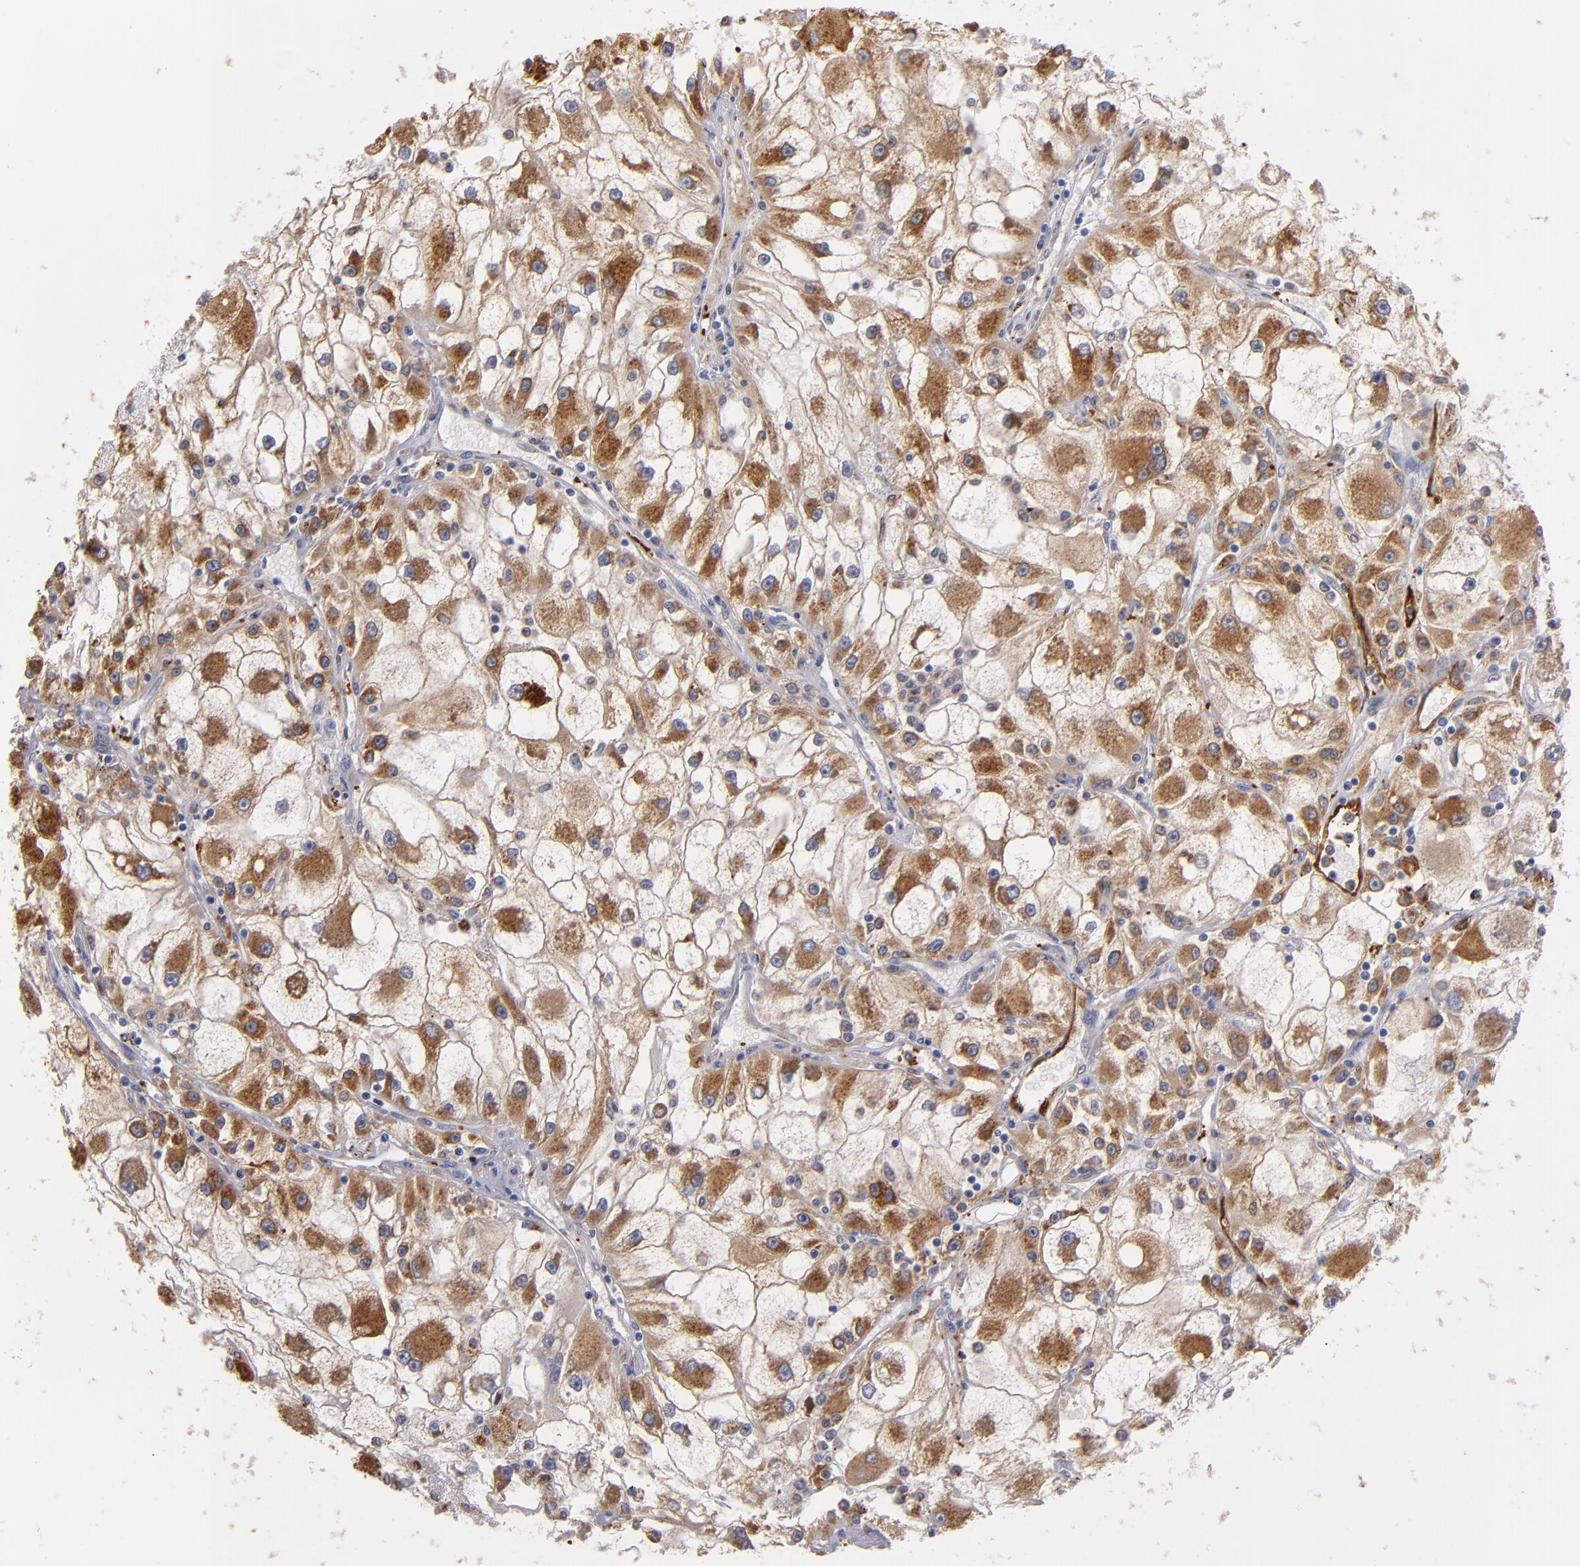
{"staining": {"intensity": "strong", "quantity": ">75%", "location": "cytoplasmic/membranous"}, "tissue": "renal cancer", "cell_type": "Tumor cells", "image_type": "cancer", "snomed": [{"axis": "morphology", "description": "Adenocarcinoma, NOS"}, {"axis": "topography", "description": "Kidney"}], "caption": "Human renal cancer (adenocarcinoma) stained for a protein (brown) reveals strong cytoplasmic/membranous positive staining in about >75% of tumor cells.", "gene": "SELP", "patient": {"sex": "female", "age": 73}}